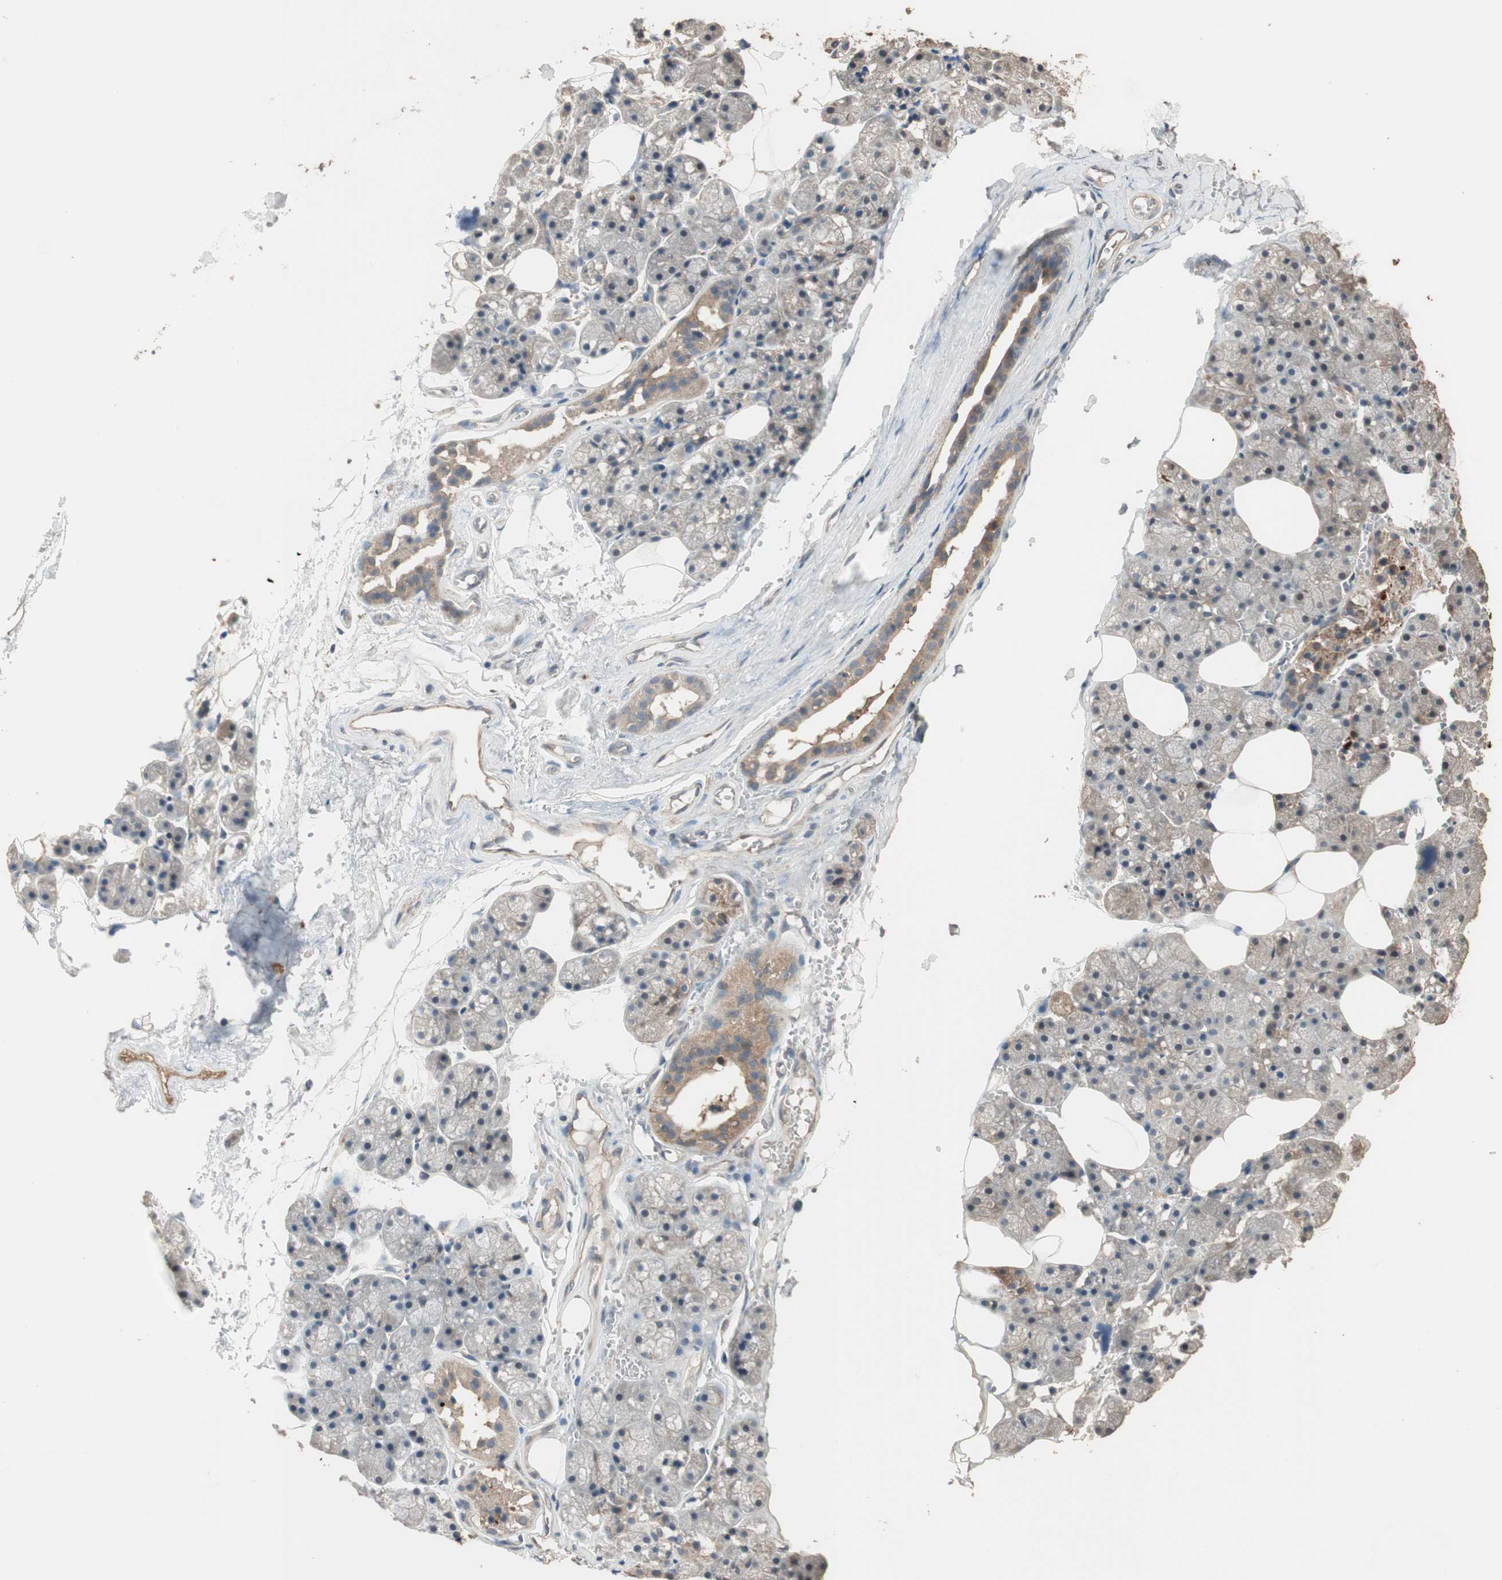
{"staining": {"intensity": "strong", "quantity": "25%-75%", "location": "cytoplasmic/membranous"}, "tissue": "salivary gland", "cell_type": "Glandular cells", "image_type": "normal", "snomed": [{"axis": "morphology", "description": "Normal tissue, NOS"}, {"axis": "topography", "description": "Salivary gland"}], "caption": "Glandular cells display high levels of strong cytoplasmic/membranous expression in approximately 25%-75% of cells in normal human salivary gland.", "gene": "ATP6AP2", "patient": {"sex": "male", "age": 62}}